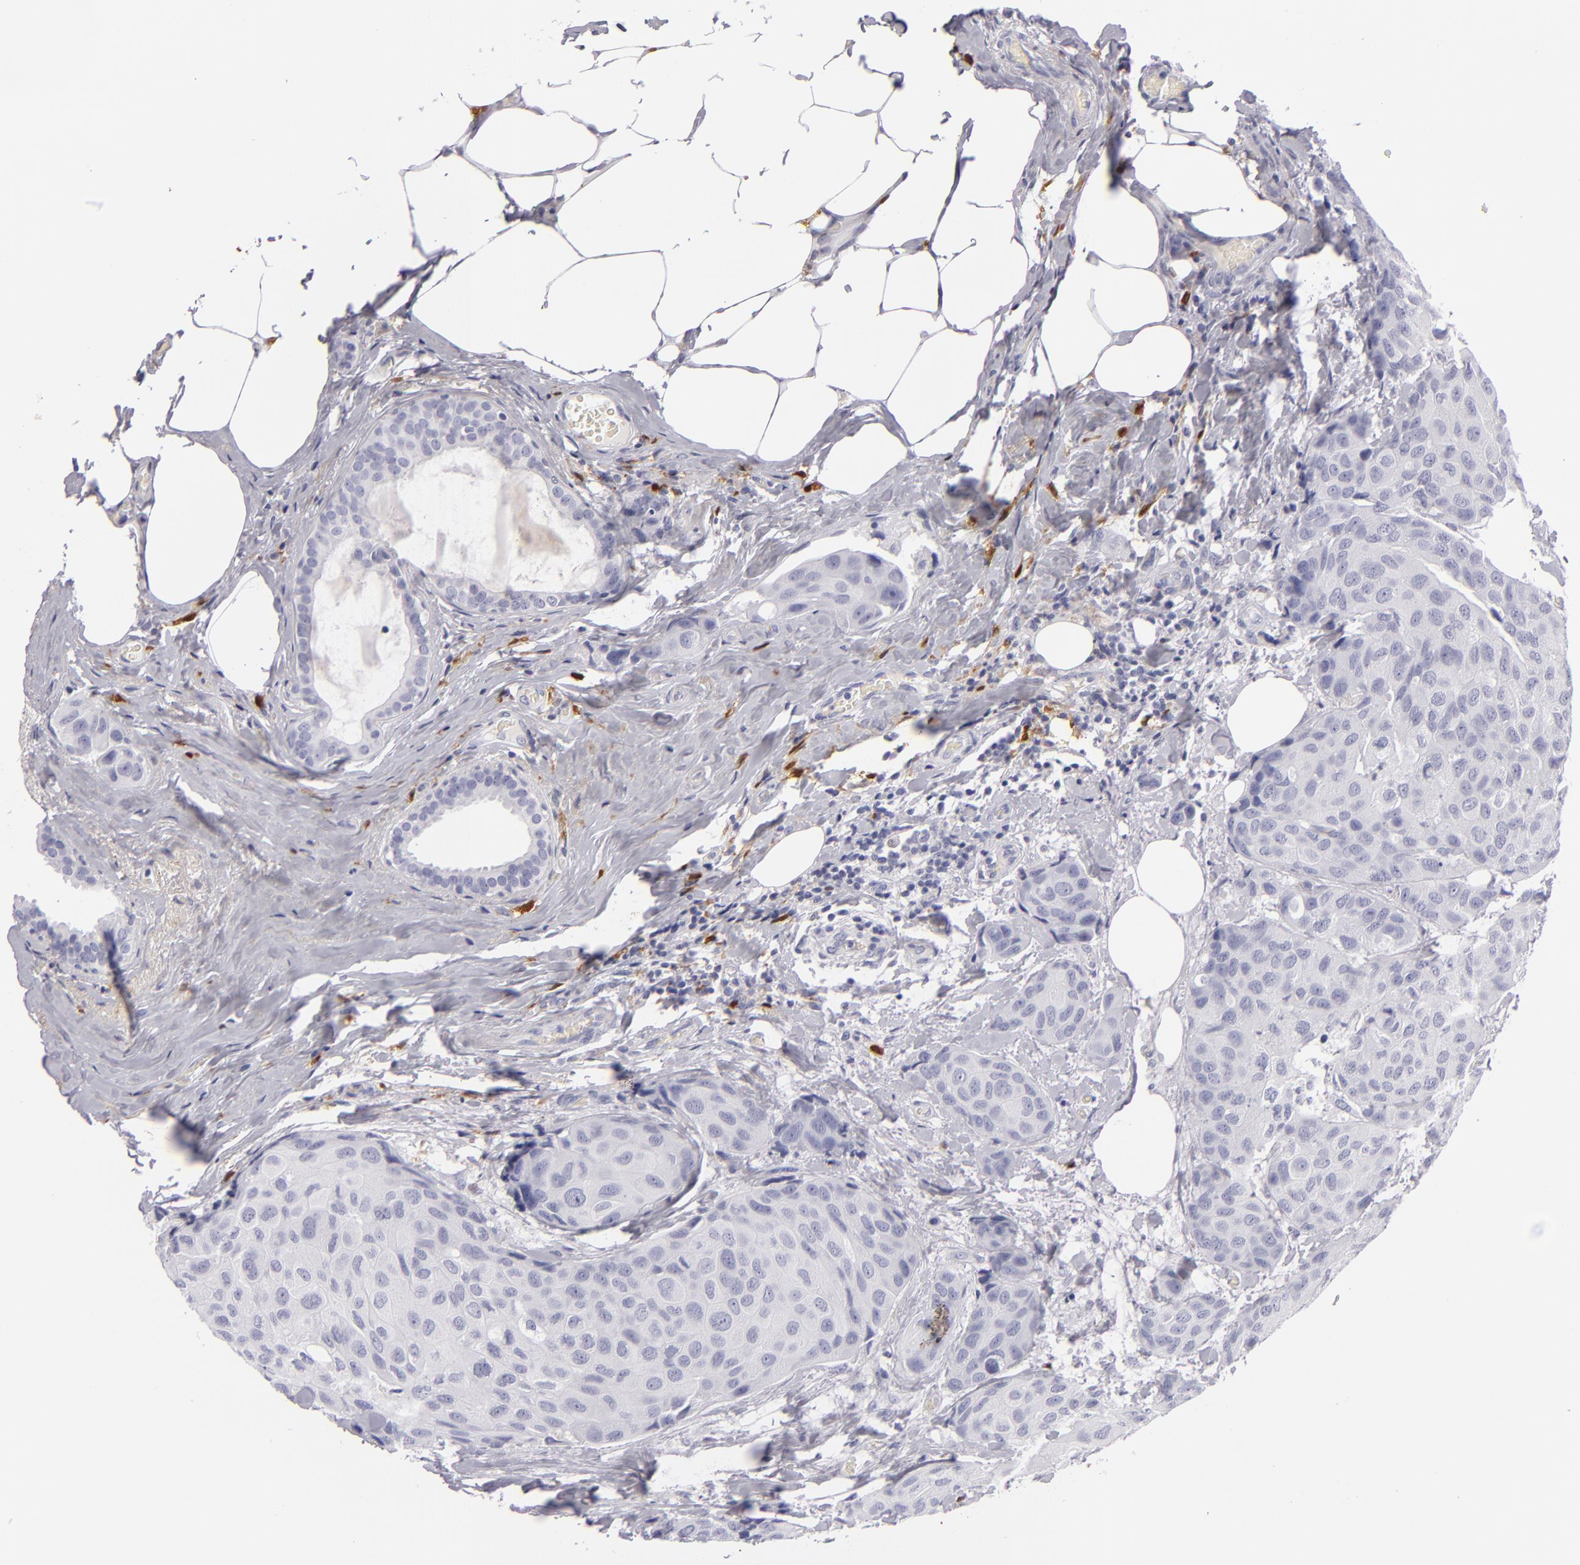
{"staining": {"intensity": "negative", "quantity": "none", "location": "none"}, "tissue": "breast cancer", "cell_type": "Tumor cells", "image_type": "cancer", "snomed": [{"axis": "morphology", "description": "Duct carcinoma"}, {"axis": "topography", "description": "Breast"}], "caption": "Immunohistochemistry (IHC) micrograph of human breast infiltrating ductal carcinoma stained for a protein (brown), which exhibits no expression in tumor cells.", "gene": "F13A1", "patient": {"sex": "female", "age": 68}}